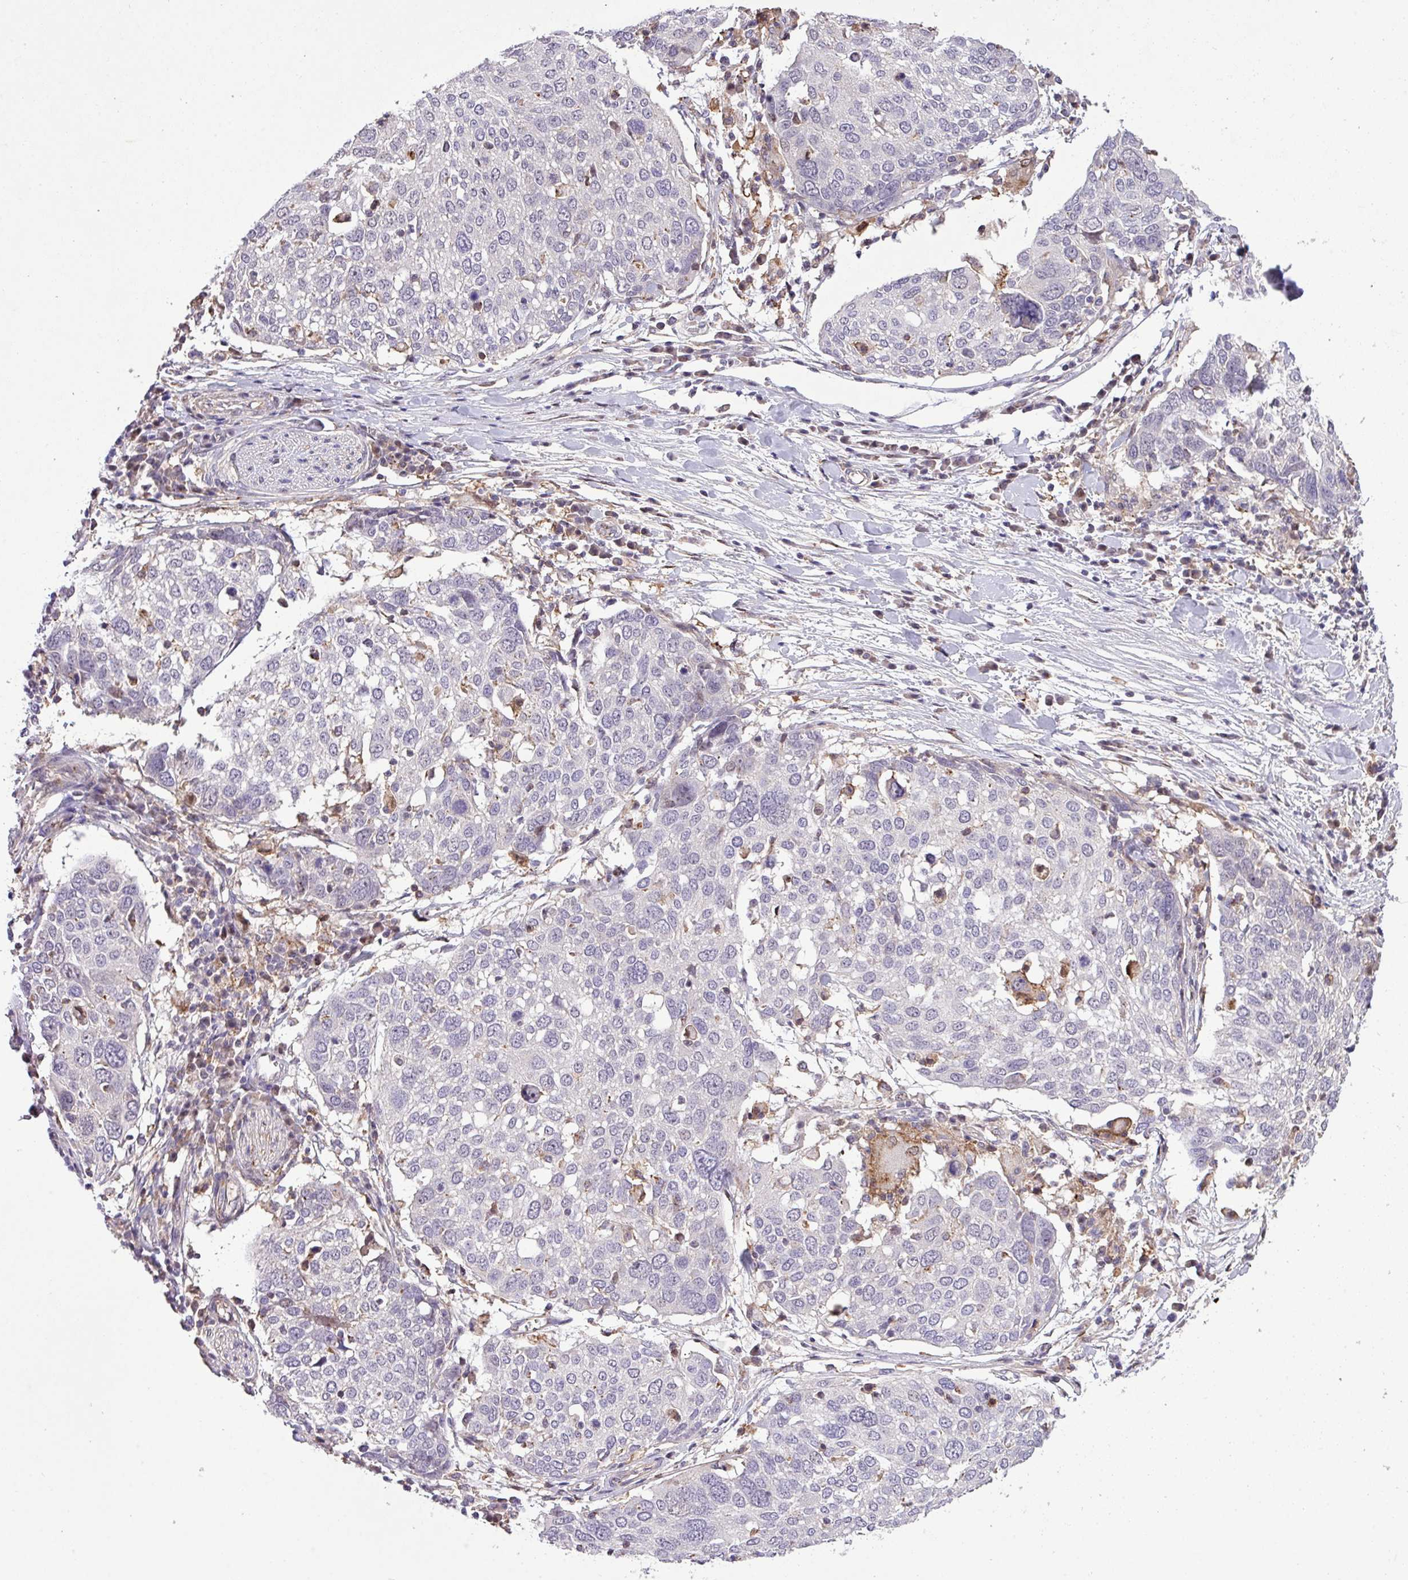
{"staining": {"intensity": "negative", "quantity": "none", "location": "none"}, "tissue": "lung cancer", "cell_type": "Tumor cells", "image_type": "cancer", "snomed": [{"axis": "morphology", "description": "Squamous cell carcinoma, NOS"}, {"axis": "topography", "description": "Lung"}], "caption": "Immunohistochemistry (IHC) histopathology image of human squamous cell carcinoma (lung) stained for a protein (brown), which exhibits no positivity in tumor cells. (Stains: DAB immunohistochemistry (IHC) with hematoxylin counter stain, Microscopy: brightfield microscopy at high magnification).", "gene": "RPP25L", "patient": {"sex": "male", "age": 65}}